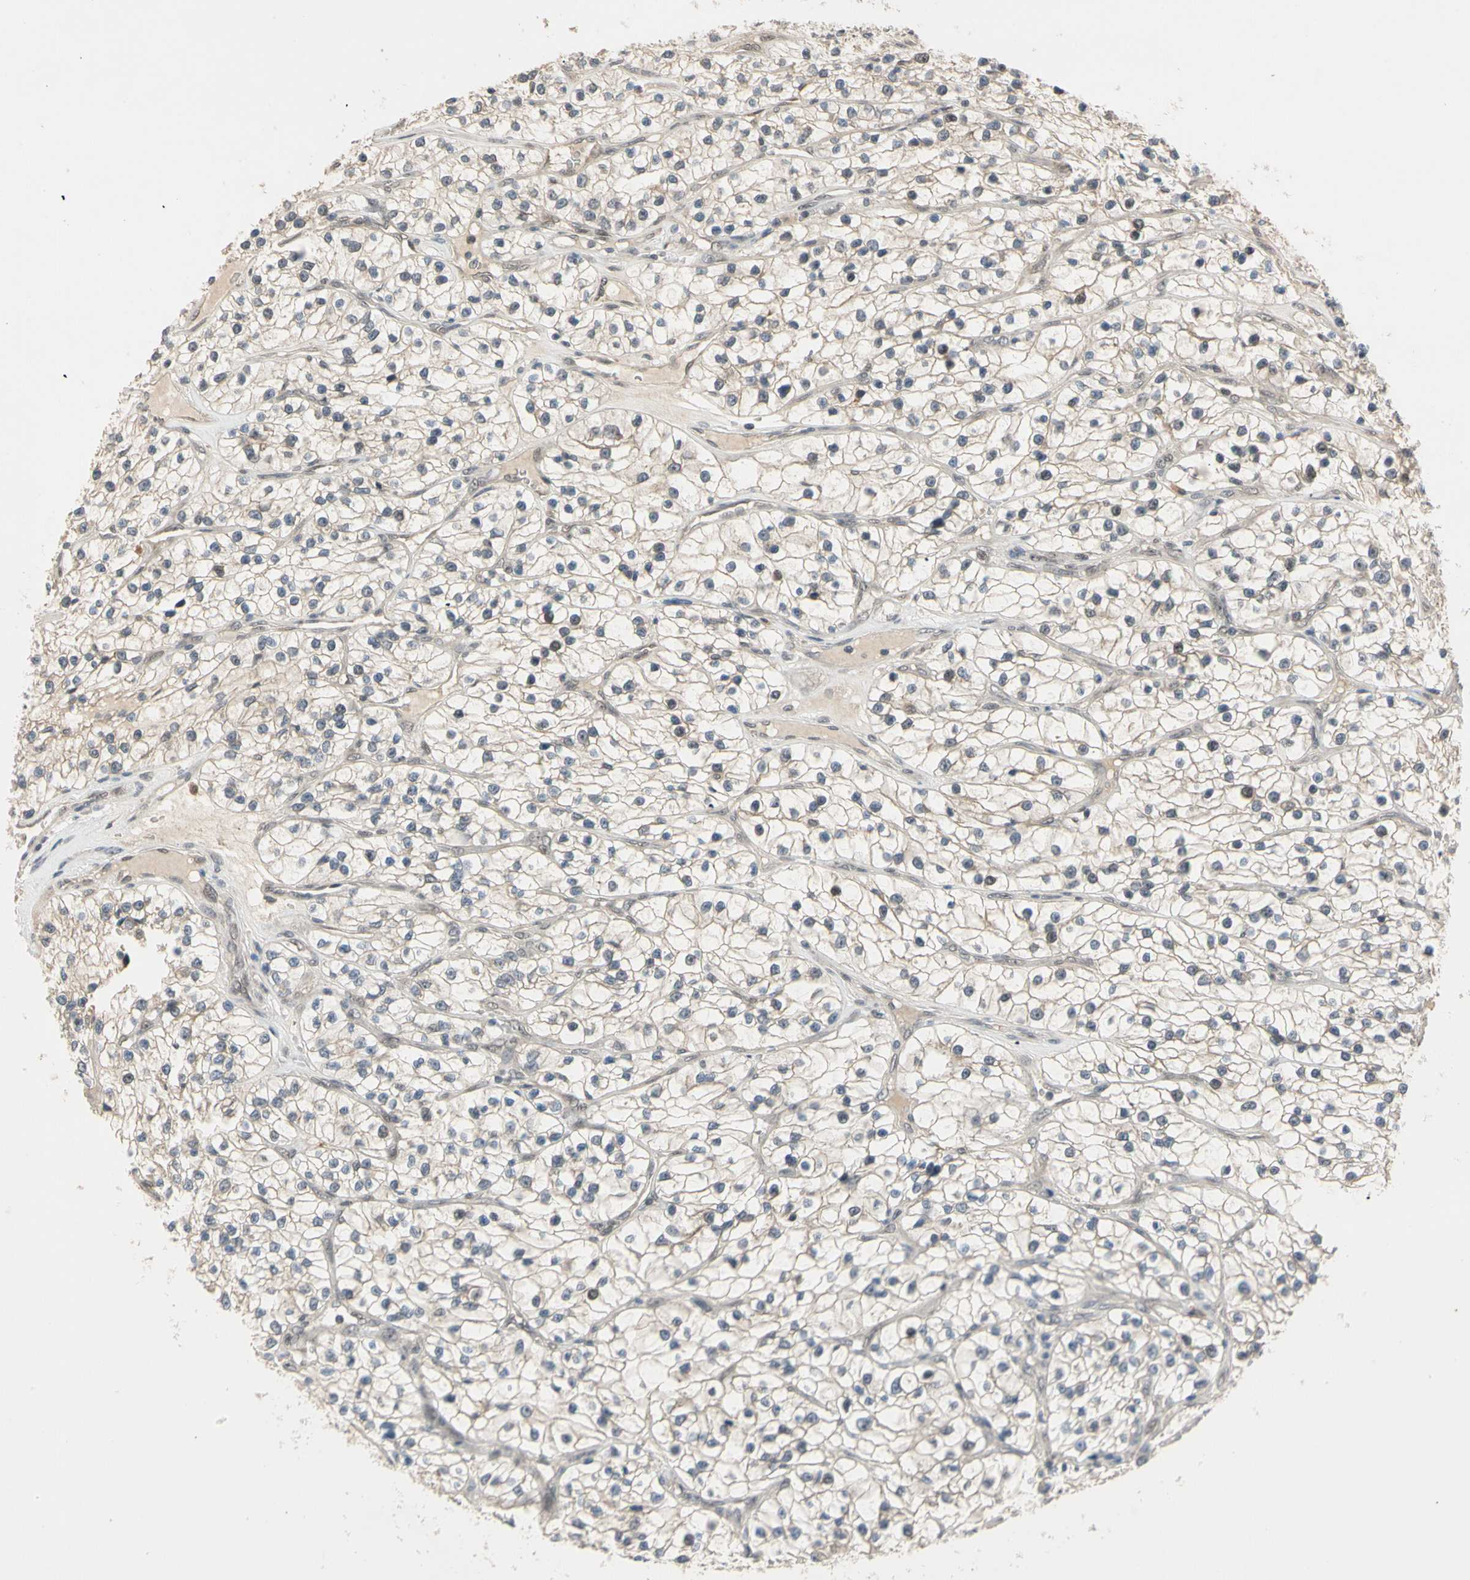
{"staining": {"intensity": "weak", "quantity": "<25%", "location": "cytoplasmic/membranous"}, "tissue": "renal cancer", "cell_type": "Tumor cells", "image_type": "cancer", "snomed": [{"axis": "morphology", "description": "Adenocarcinoma, NOS"}, {"axis": "topography", "description": "Kidney"}], "caption": "Photomicrograph shows no protein positivity in tumor cells of renal adenocarcinoma tissue. The staining is performed using DAB brown chromogen with nuclei counter-stained in using hematoxylin.", "gene": "RIOX2", "patient": {"sex": "female", "age": 57}}